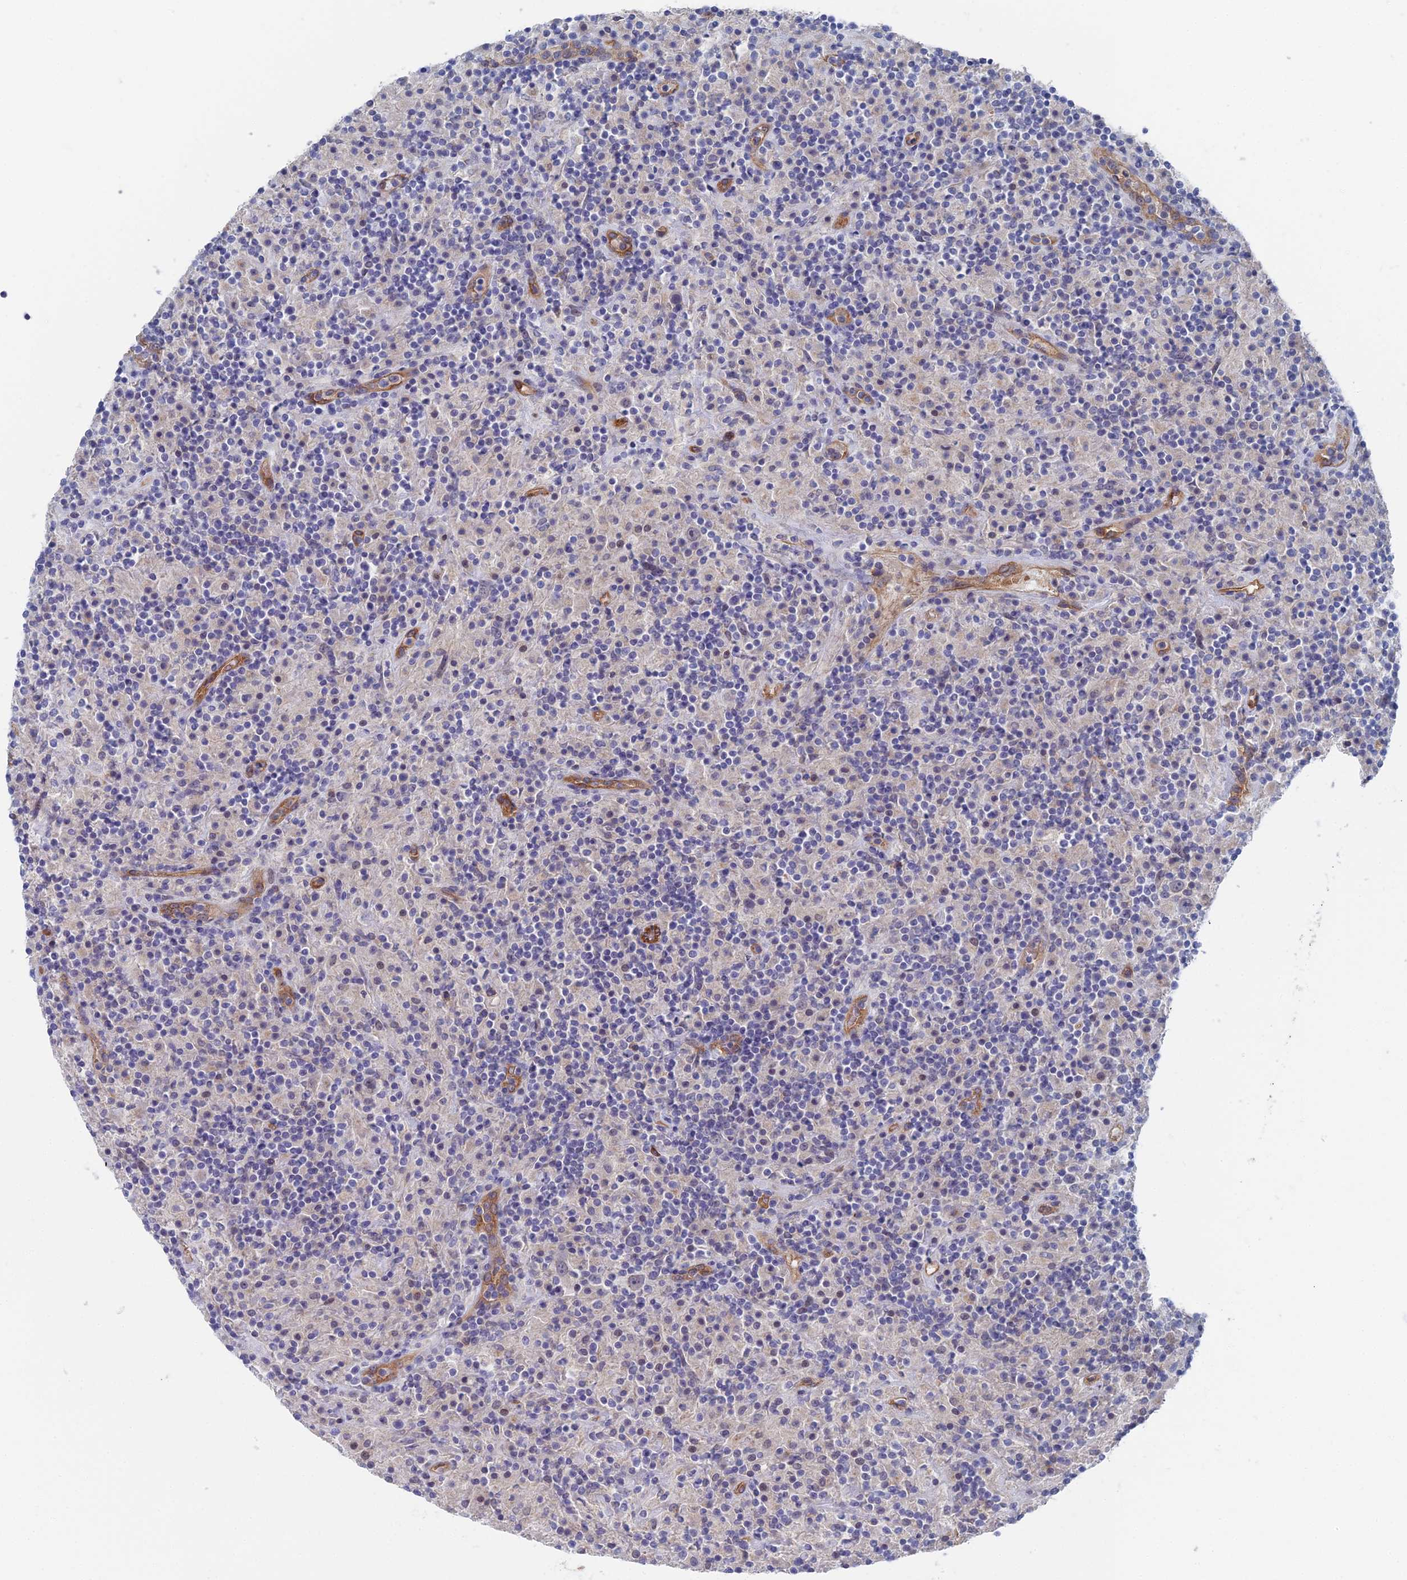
{"staining": {"intensity": "negative", "quantity": "none", "location": "none"}, "tissue": "lymphoma", "cell_type": "Tumor cells", "image_type": "cancer", "snomed": [{"axis": "morphology", "description": "Hodgkin's disease, NOS"}, {"axis": "topography", "description": "Lymph node"}], "caption": "An image of human lymphoma is negative for staining in tumor cells.", "gene": "ARAP3", "patient": {"sex": "male", "age": 70}}